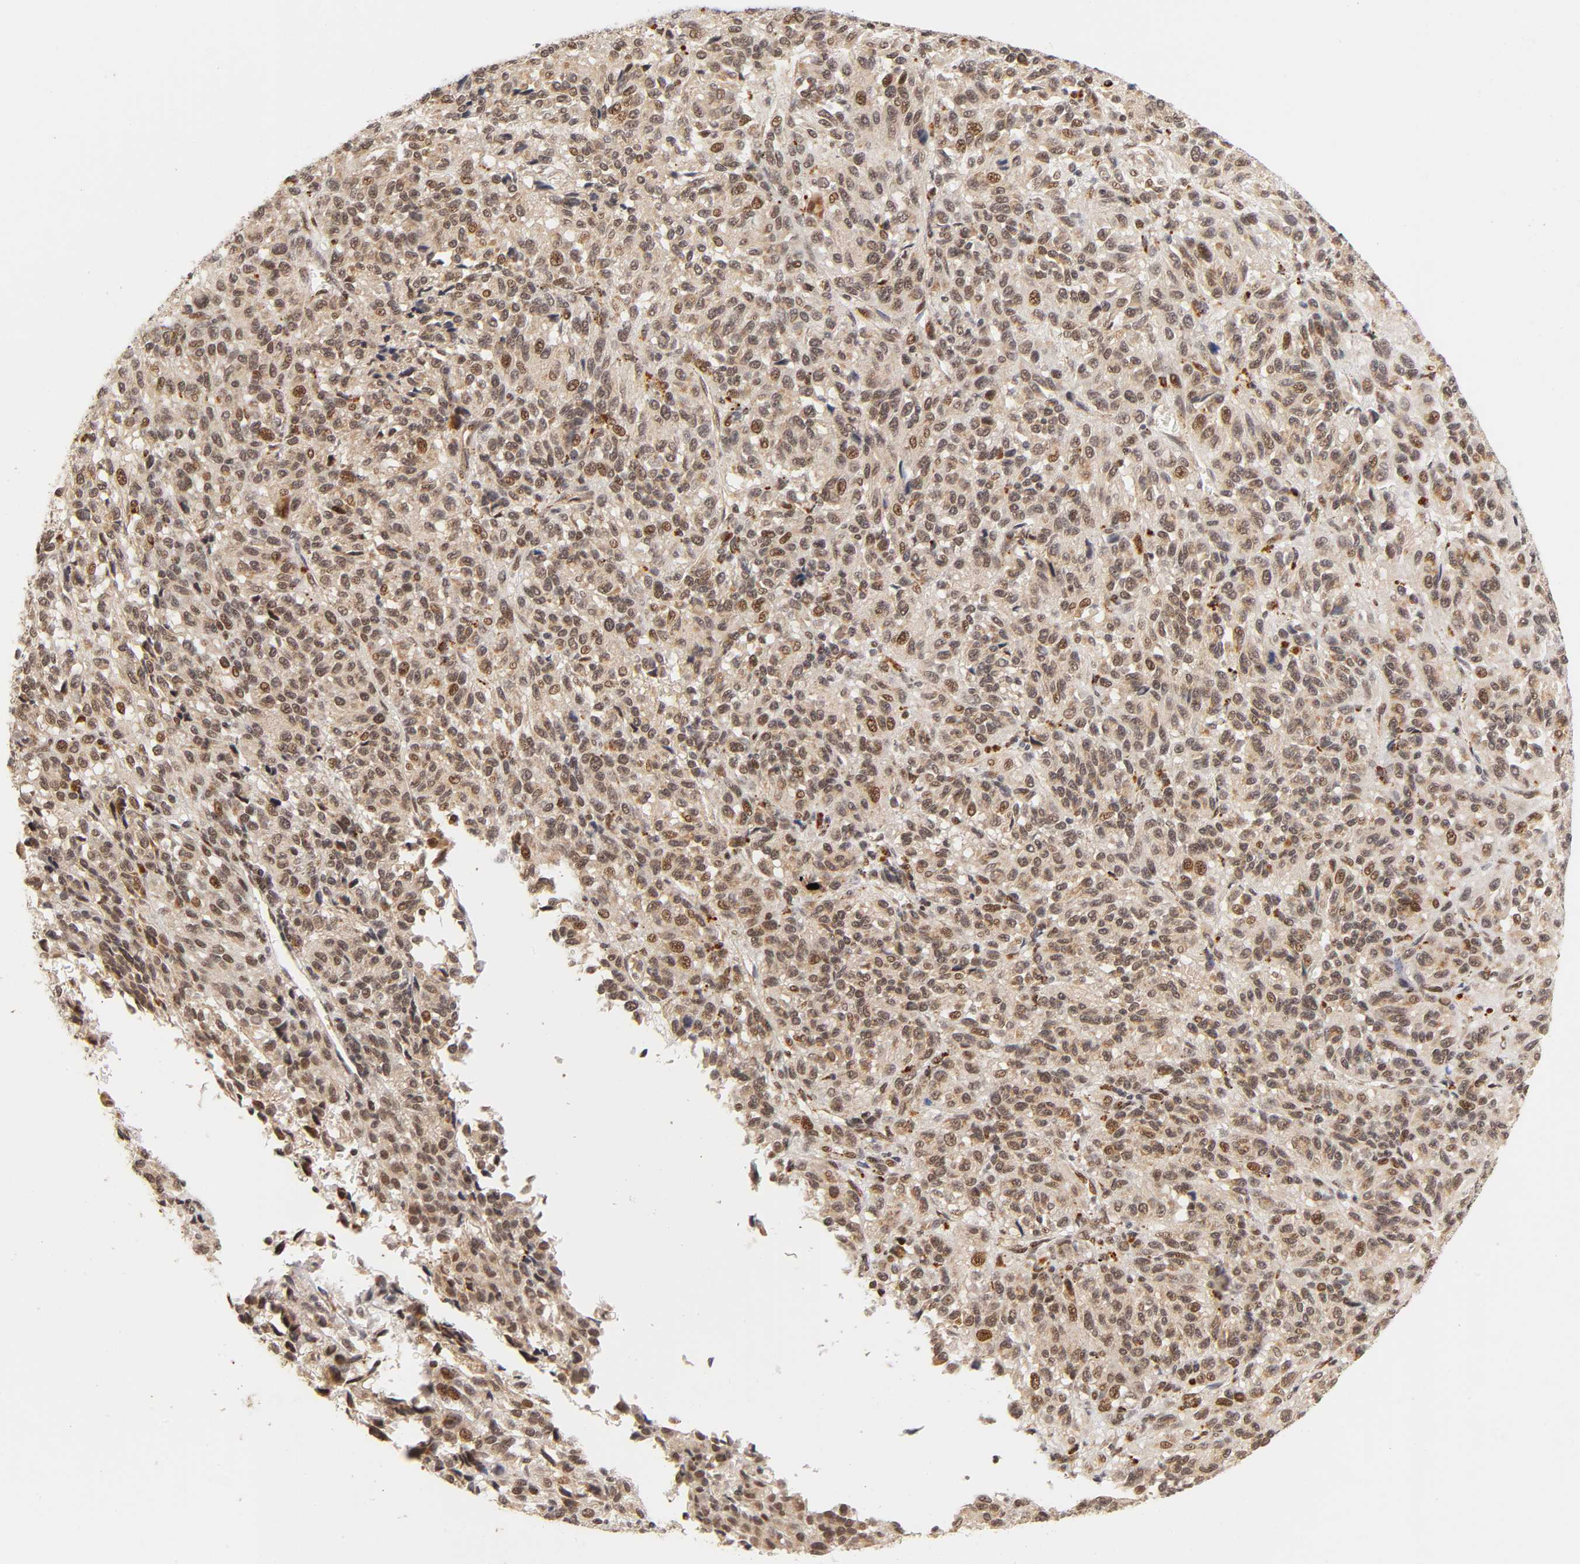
{"staining": {"intensity": "moderate", "quantity": "25%-75%", "location": "cytoplasmic/membranous,nuclear"}, "tissue": "melanoma", "cell_type": "Tumor cells", "image_type": "cancer", "snomed": [{"axis": "morphology", "description": "Malignant melanoma, Metastatic site"}, {"axis": "topography", "description": "Lung"}], "caption": "Protein analysis of malignant melanoma (metastatic site) tissue reveals moderate cytoplasmic/membranous and nuclear positivity in approximately 25%-75% of tumor cells.", "gene": "TAF10", "patient": {"sex": "male", "age": 64}}